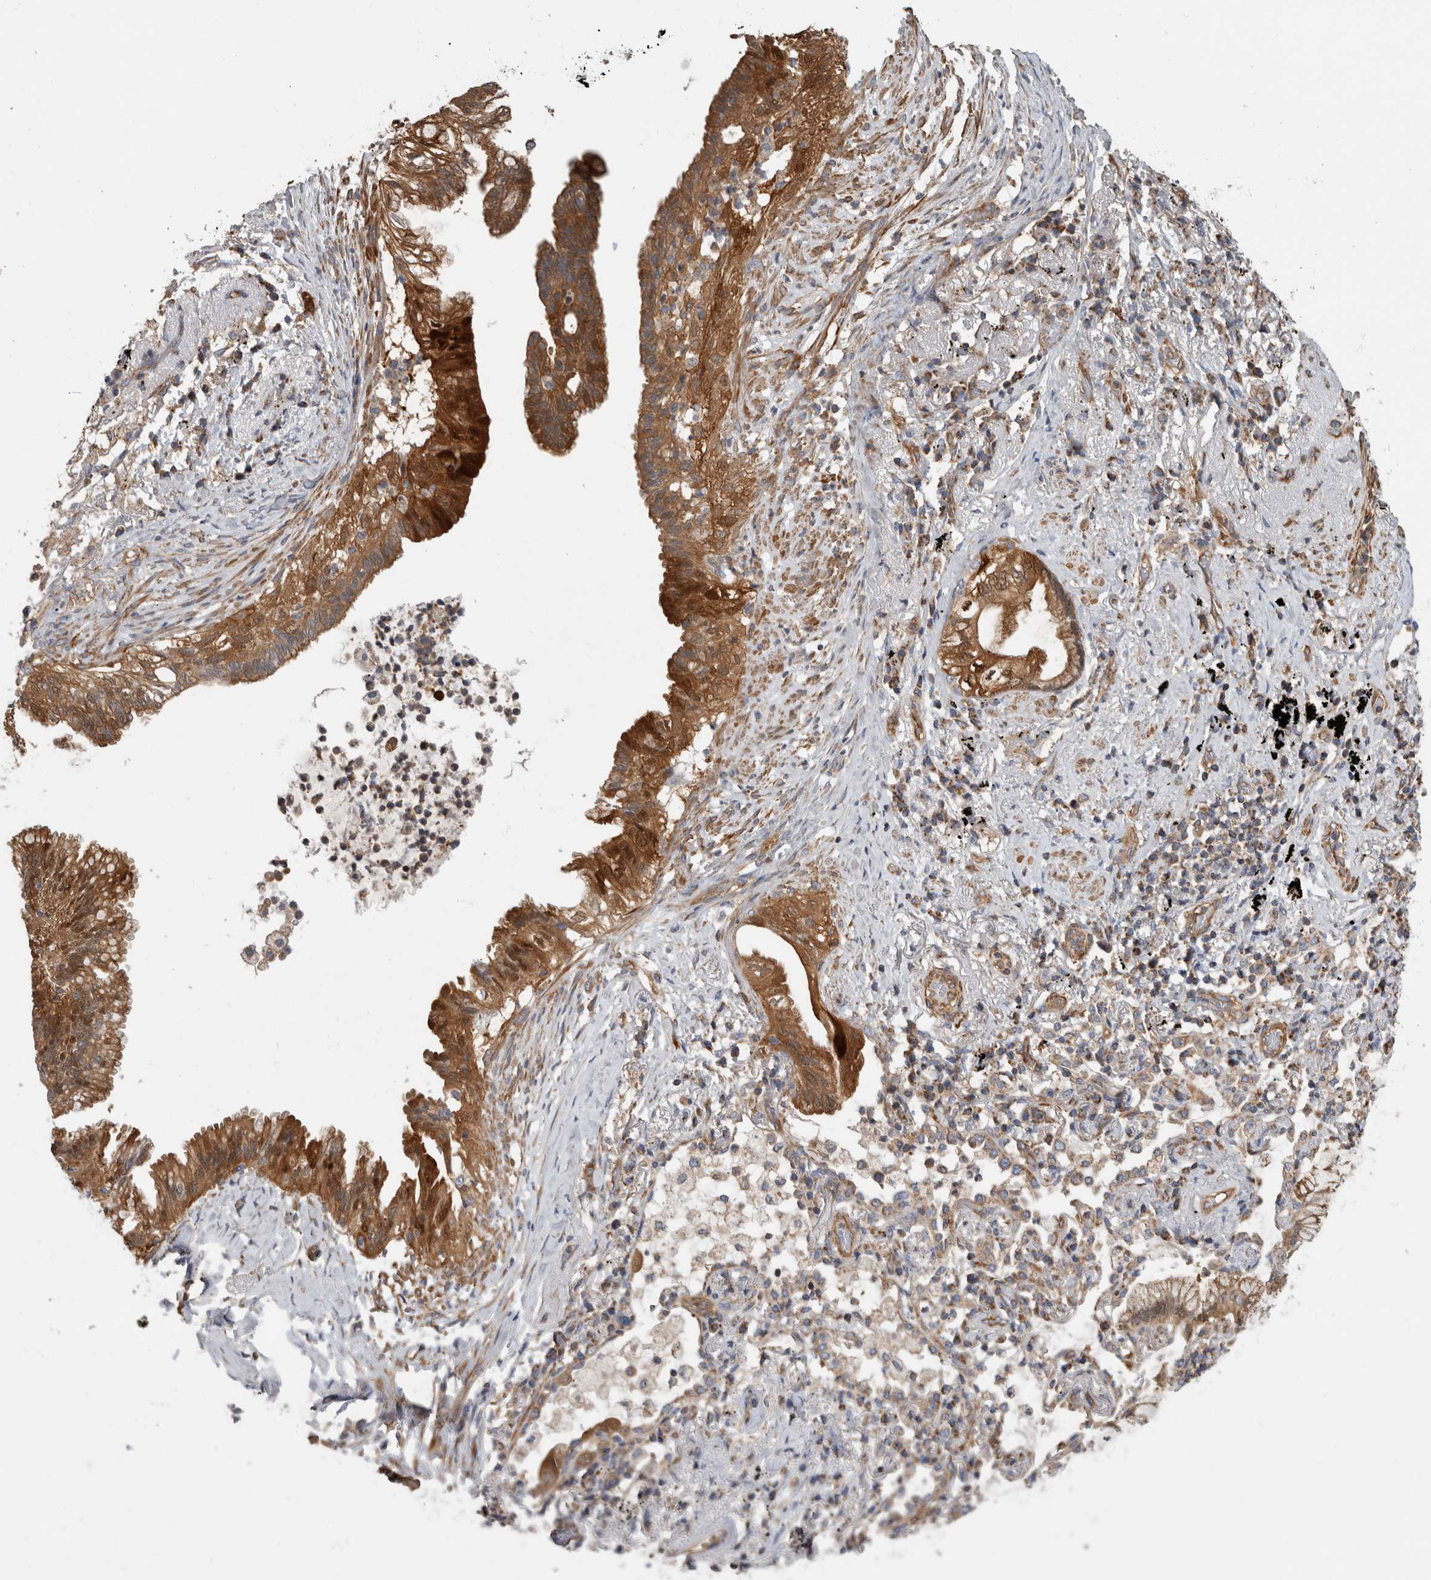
{"staining": {"intensity": "moderate", "quantity": ">75%", "location": "cytoplasmic/membranous"}, "tissue": "lung cancer", "cell_type": "Tumor cells", "image_type": "cancer", "snomed": [{"axis": "morphology", "description": "Adenocarcinoma, NOS"}, {"axis": "topography", "description": "Lung"}], "caption": "This micrograph shows immunohistochemistry staining of human adenocarcinoma (lung), with medium moderate cytoplasmic/membranous expression in about >75% of tumor cells.", "gene": "SFXN2", "patient": {"sex": "female", "age": 70}}